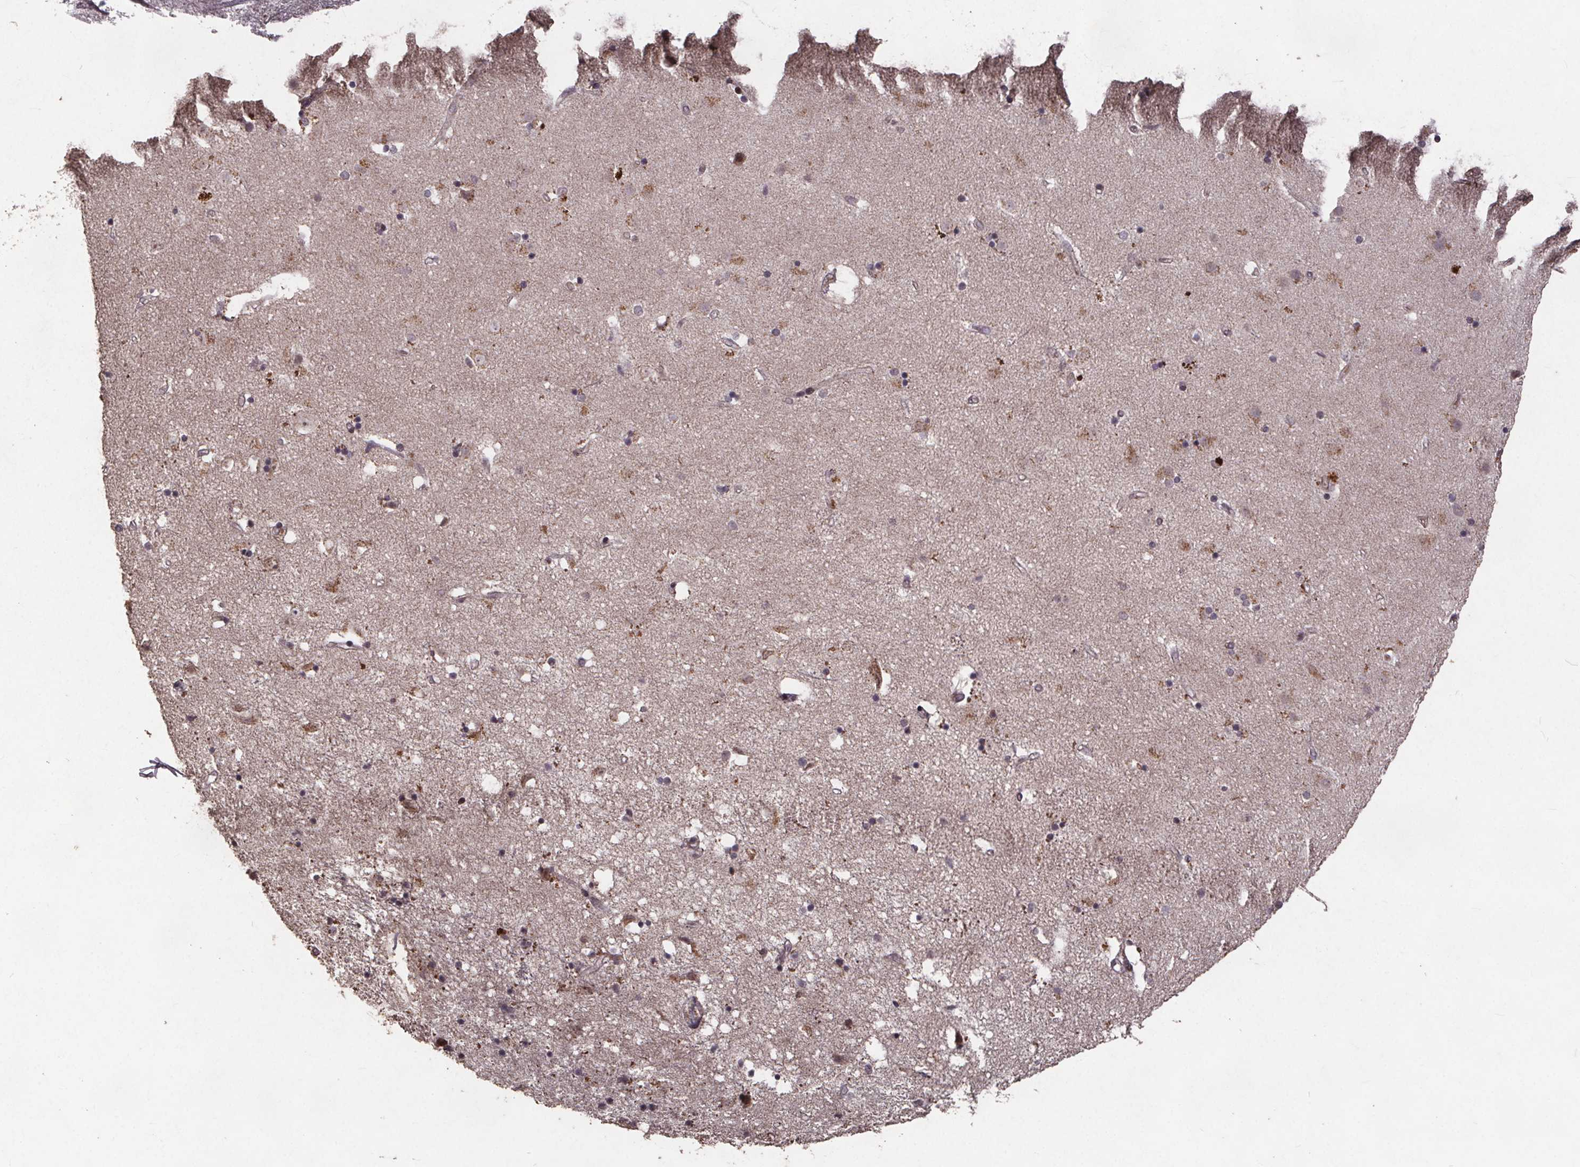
{"staining": {"intensity": "negative", "quantity": "none", "location": "none"}, "tissue": "caudate", "cell_type": "Glial cells", "image_type": "normal", "snomed": [{"axis": "morphology", "description": "Normal tissue, NOS"}, {"axis": "topography", "description": "Lateral ventricle wall"}], "caption": "Immunohistochemistry (IHC) photomicrograph of normal caudate: caudate stained with DAB exhibits no significant protein expression in glial cells. The staining was performed using DAB to visualize the protein expression in brown, while the nuclei were stained in blue with hematoxylin (Magnification: 20x).", "gene": "GPX3", "patient": {"sex": "female", "age": 71}}